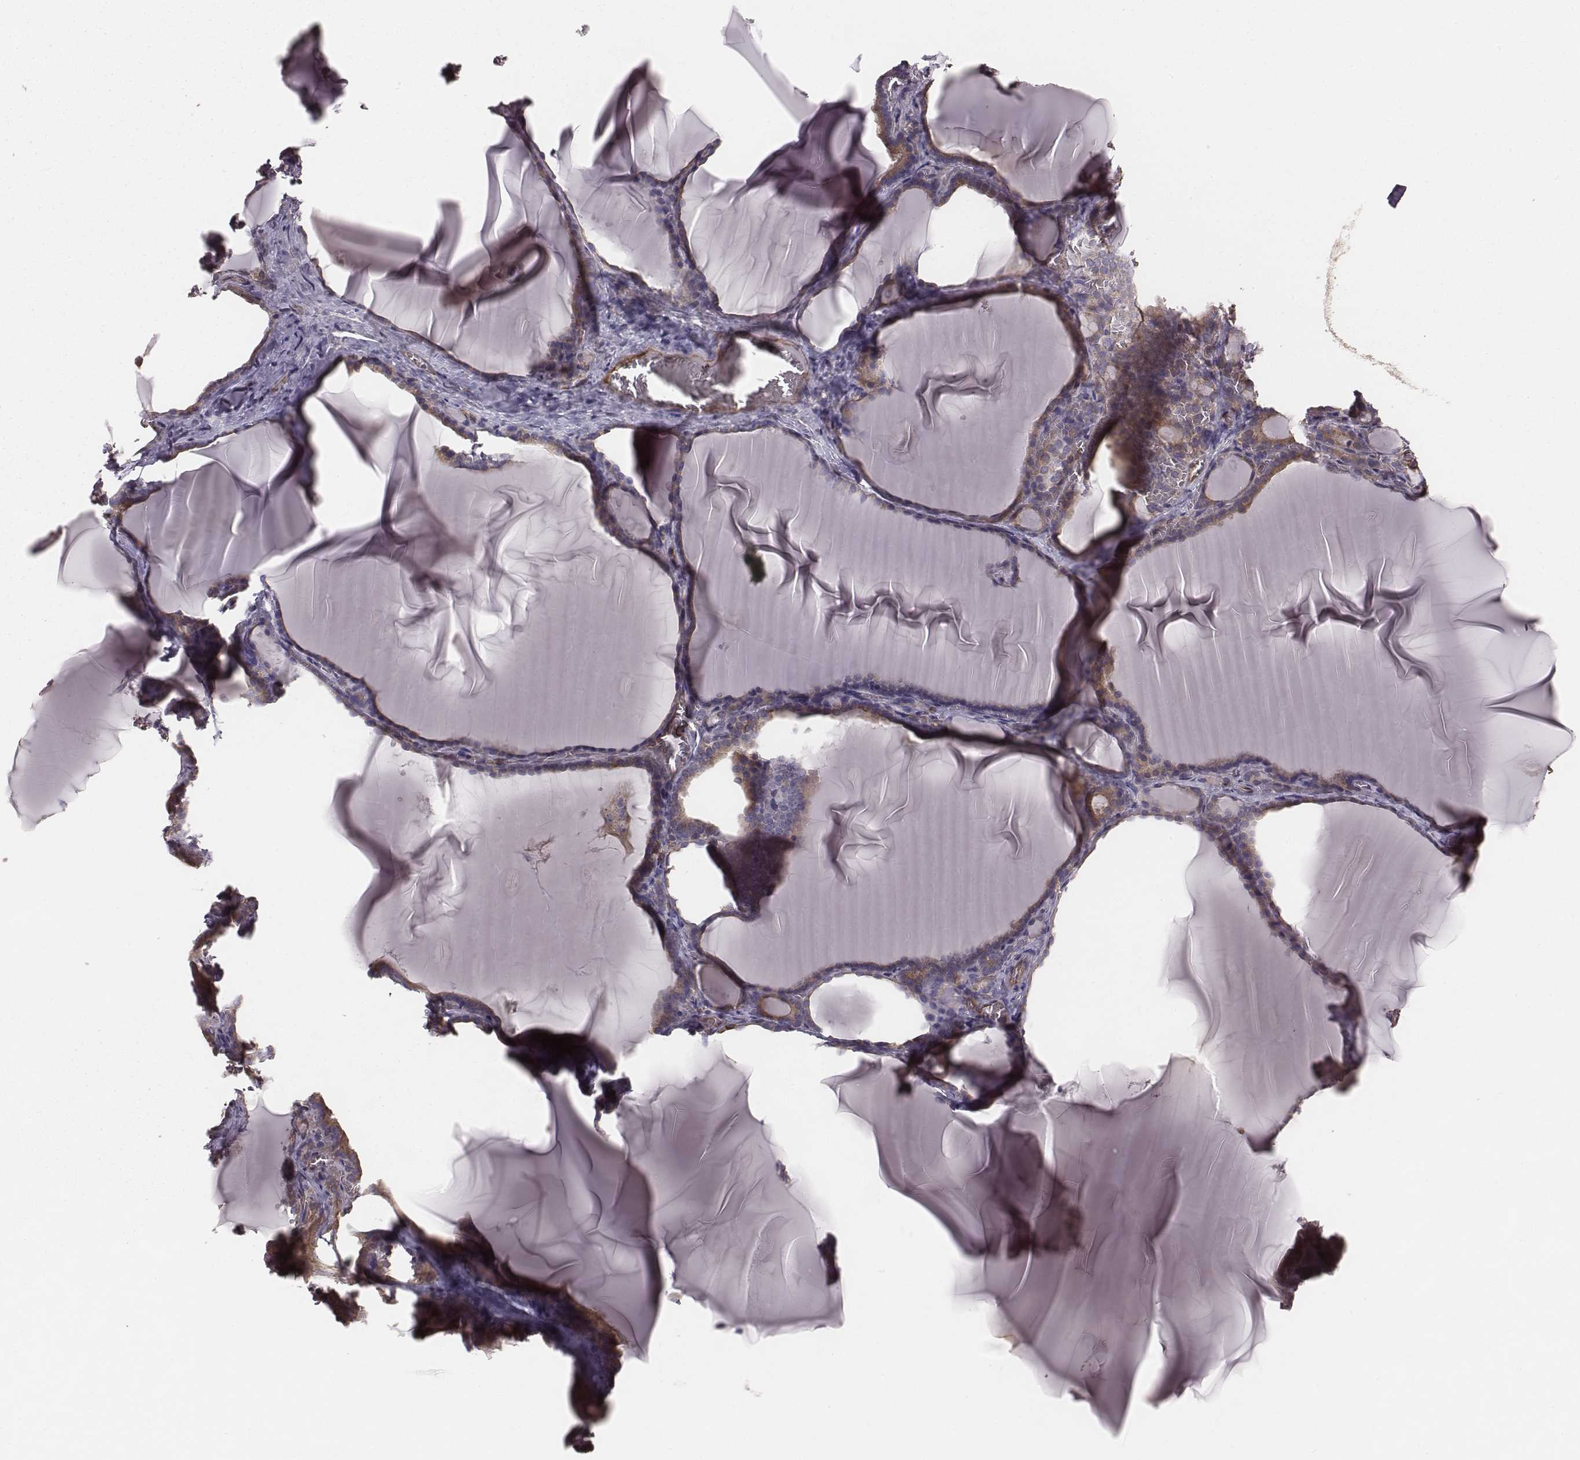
{"staining": {"intensity": "moderate", "quantity": ">75%", "location": "cytoplasmic/membranous"}, "tissue": "thyroid gland", "cell_type": "Glandular cells", "image_type": "normal", "snomed": [{"axis": "morphology", "description": "Normal tissue, NOS"}, {"axis": "morphology", "description": "Hyperplasia, NOS"}, {"axis": "topography", "description": "Thyroid gland"}], "caption": "Human thyroid gland stained for a protein (brown) exhibits moderate cytoplasmic/membranous positive expression in about >75% of glandular cells.", "gene": "PALMD", "patient": {"sex": "female", "age": 27}}